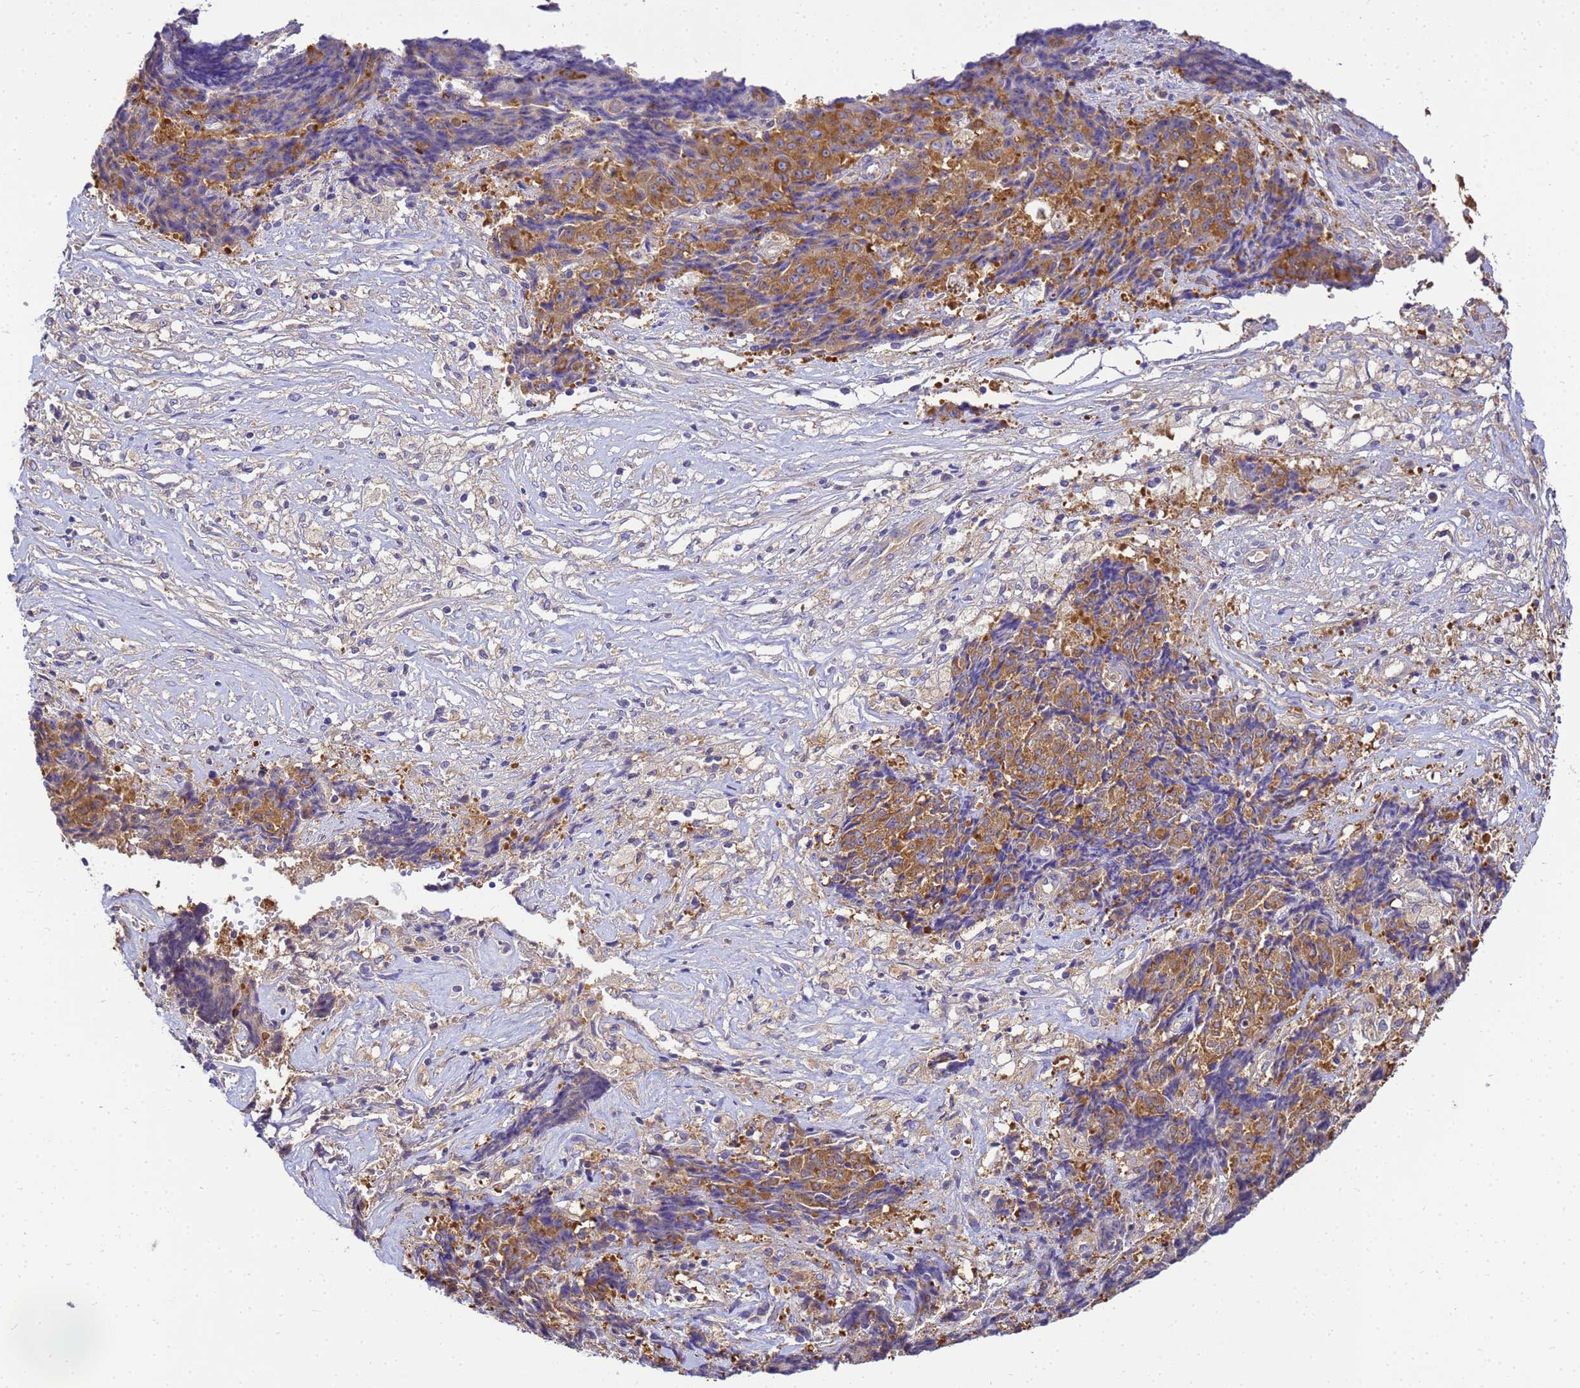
{"staining": {"intensity": "moderate", "quantity": "25%-75%", "location": "cytoplasmic/membranous"}, "tissue": "ovarian cancer", "cell_type": "Tumor cells", "image_type": "cancer", "snomed": [{"axis": "morphology", "description": "Carcinoma, endometroid"}, {"axis": "topography", "description": "Ovary"}], "caption": "This image shows ovarian endometroid carcinoma stained with immunohistochemistry (IHC) to label a protein in brown. The cytoplasmic/membranous of tumor cells show moderate positivity for the protein. Nuclei are counter-stained blue.", "gene": "NARS1", "patient": {"sex": "female", "age": 42}}